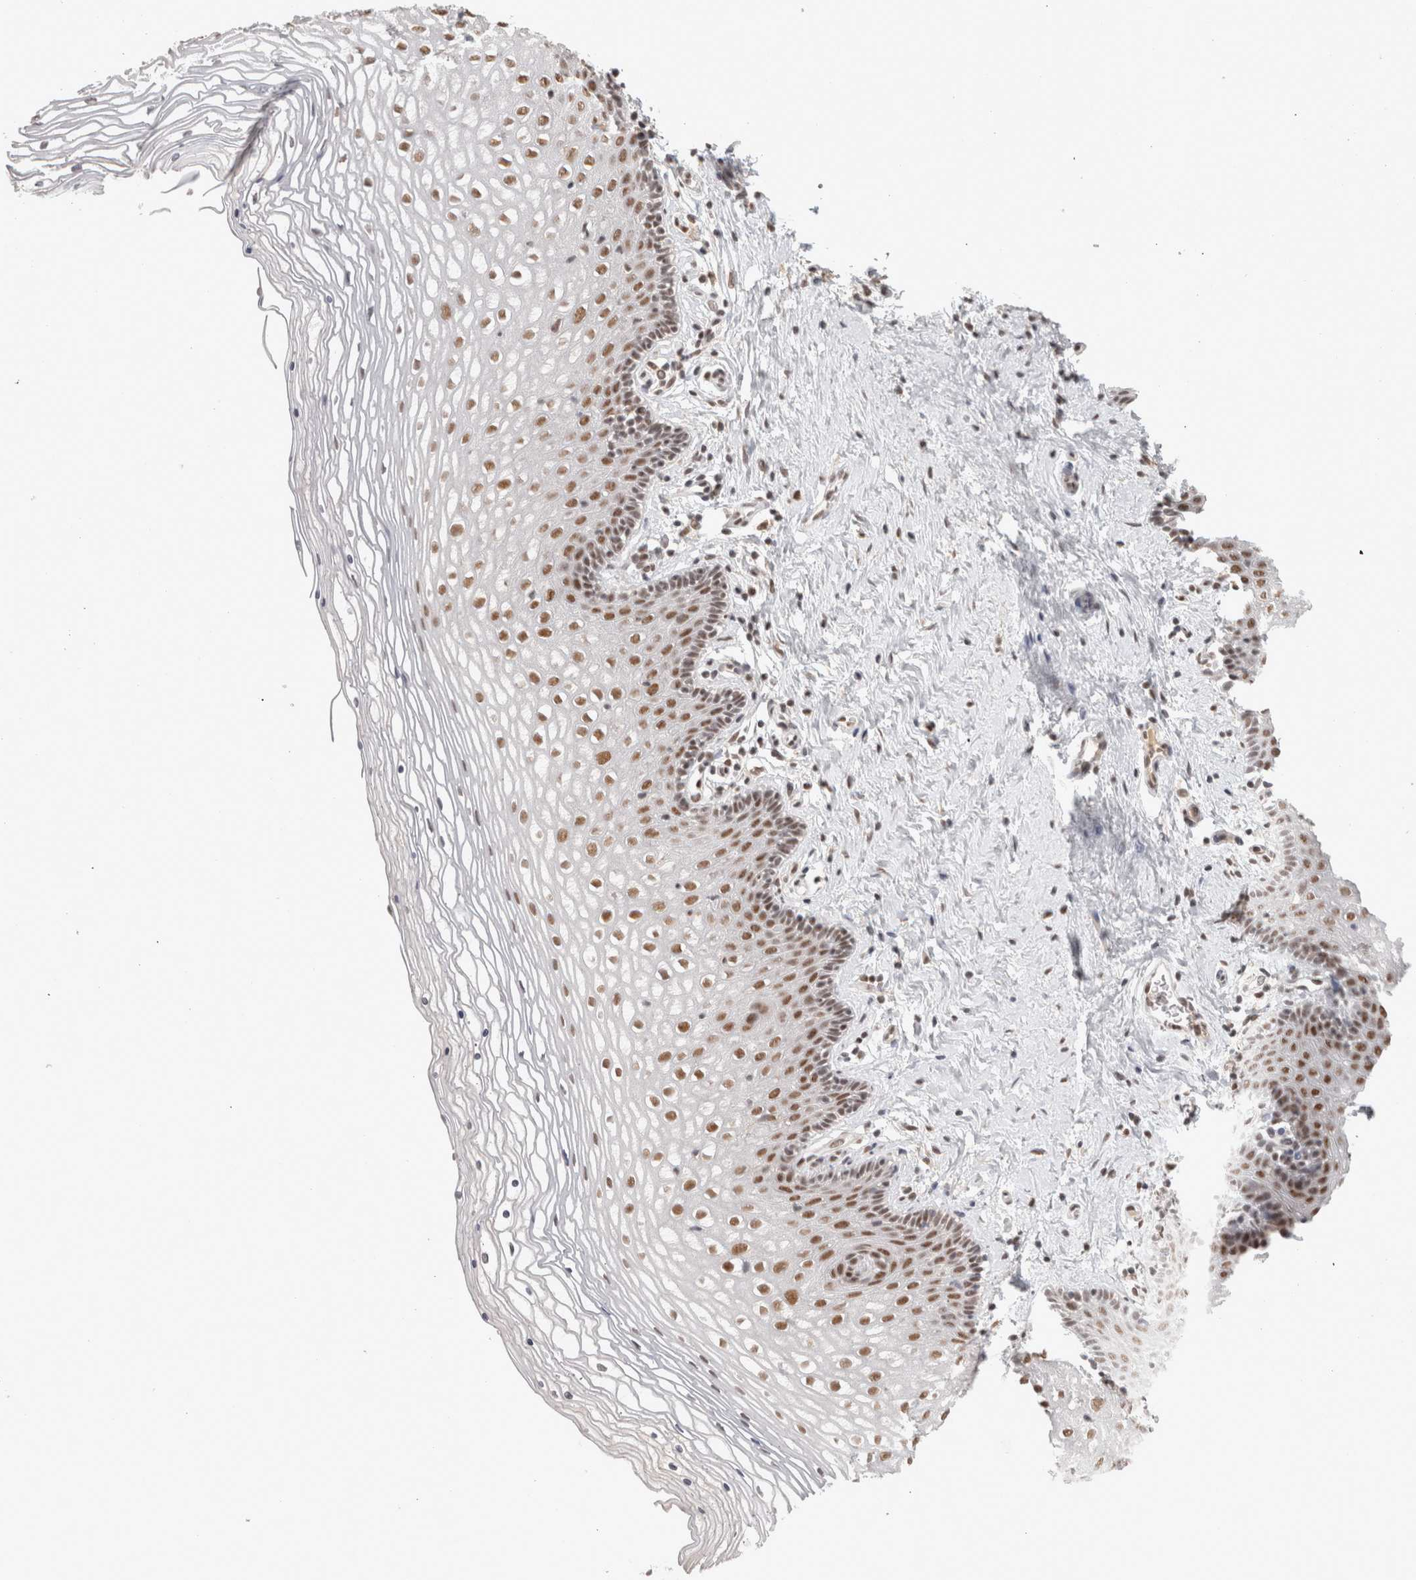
{"staining": {"intensity": "moderate", "quantity": "25%-75%", "location": "nuclear"}, "tissue": "vagina", "cell_type": "Squamous epithelial cells", "image_type": "normal", "snomed": [{"axis": "morphology", "description": "Normal tissue, NOS"}, {"axis": "topography", "description": "Vagina"}], "caption": "Approximately 25%-75% of squamous epithelial cells in unremarkable human vagina reveal moderate nuclear protein staining as visualized by brown immunohistochemical staining.", "gene": "ZNF830", "patient": {"sex": "female", "age": 32}}